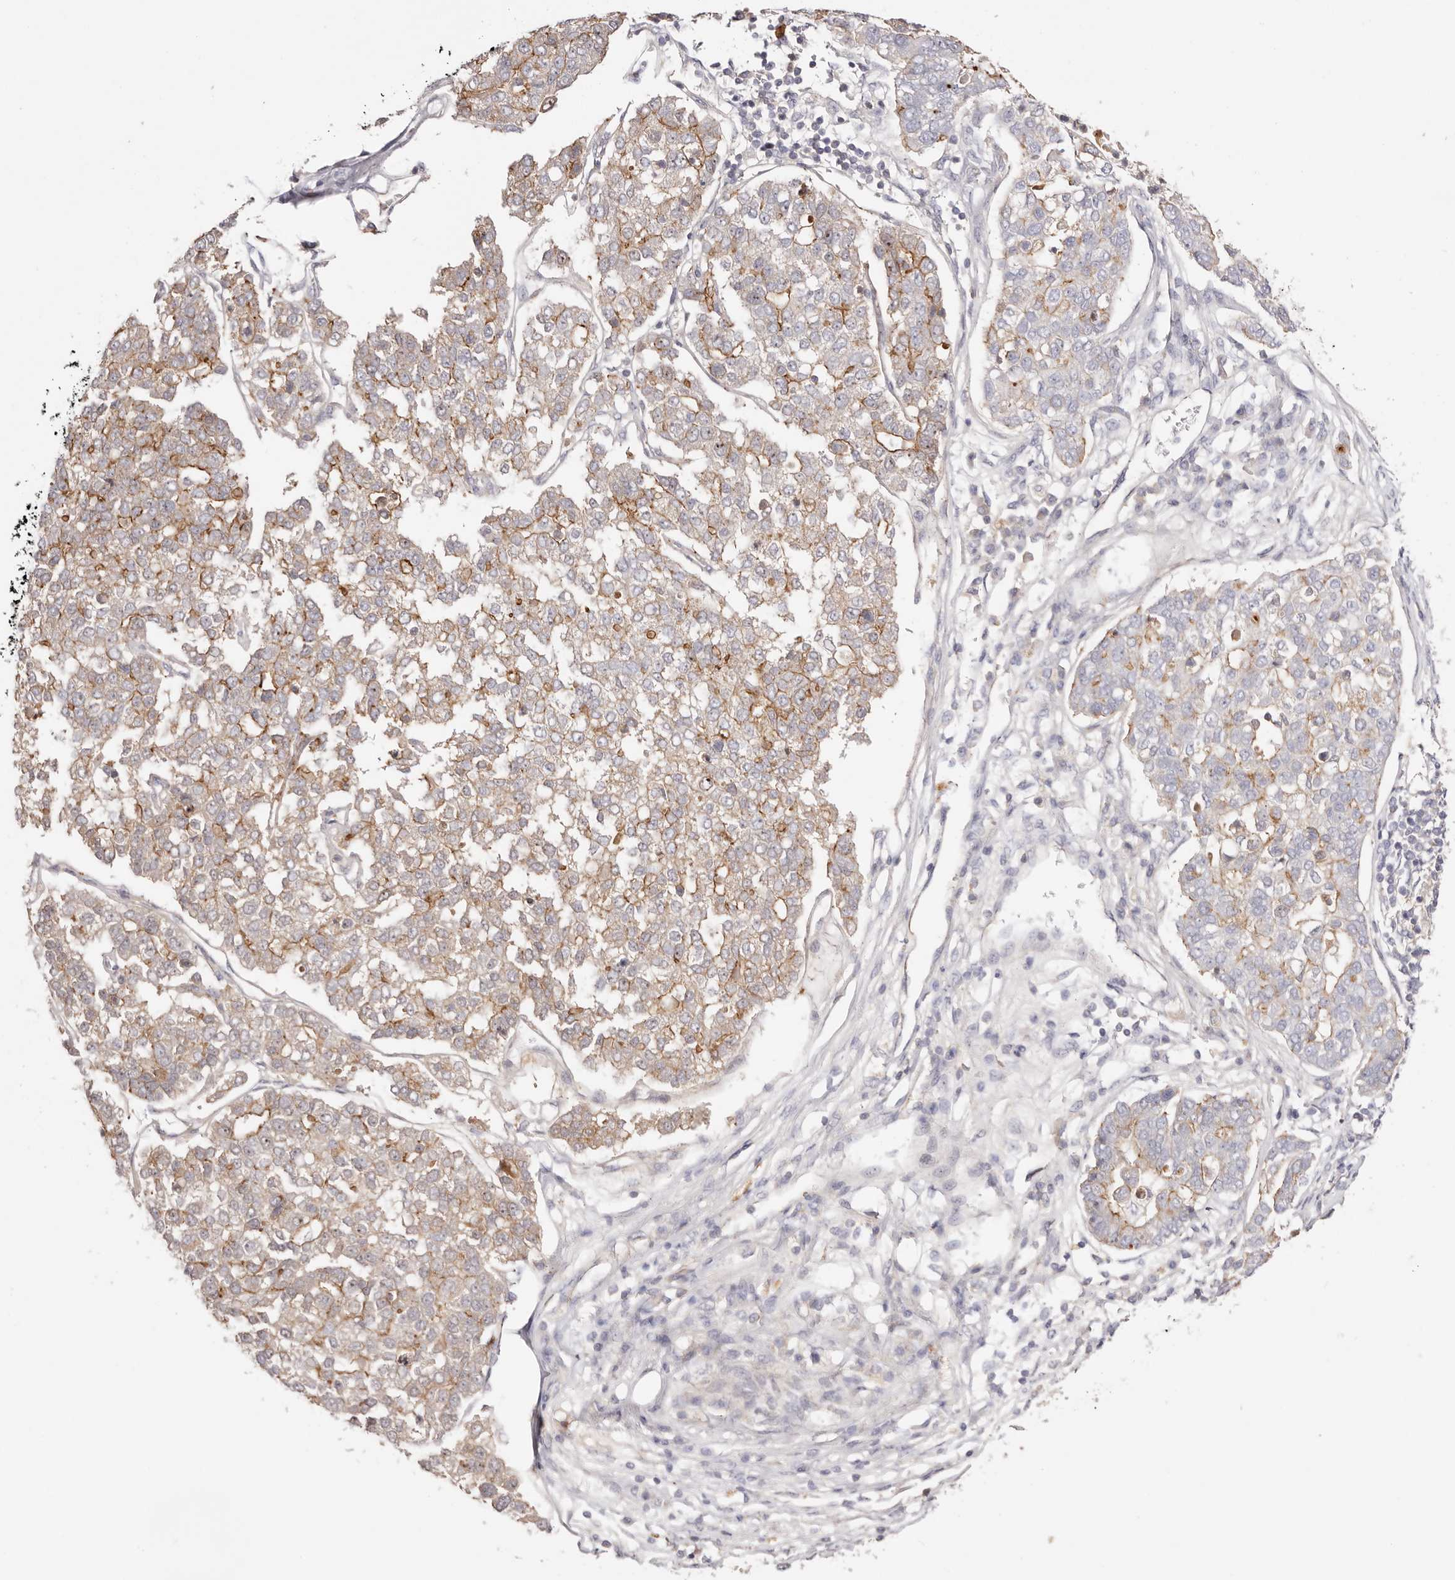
{"staining": {"intensity": "moderate", "quantity": "25%-75%", "location": "cytoplasmic/membranous"}, "tissue": "pancreatic cancer", "cell_type": "Tumor cells", "image_type": "cancer", "snomed": [{"axis": "morphology", "description": "Adenocarcinoma, NOS"}, {"axis": "topography", "description": "Pancreas"}], "caption": "Protein staining of pancreatic adenocarcinoma tissue shows moderate cytoplasmic/membranous positivity in about 25%-75% of tumor cells.", "gene": "SLC35B2", "patient": {"sex": "female", "age": 61}}